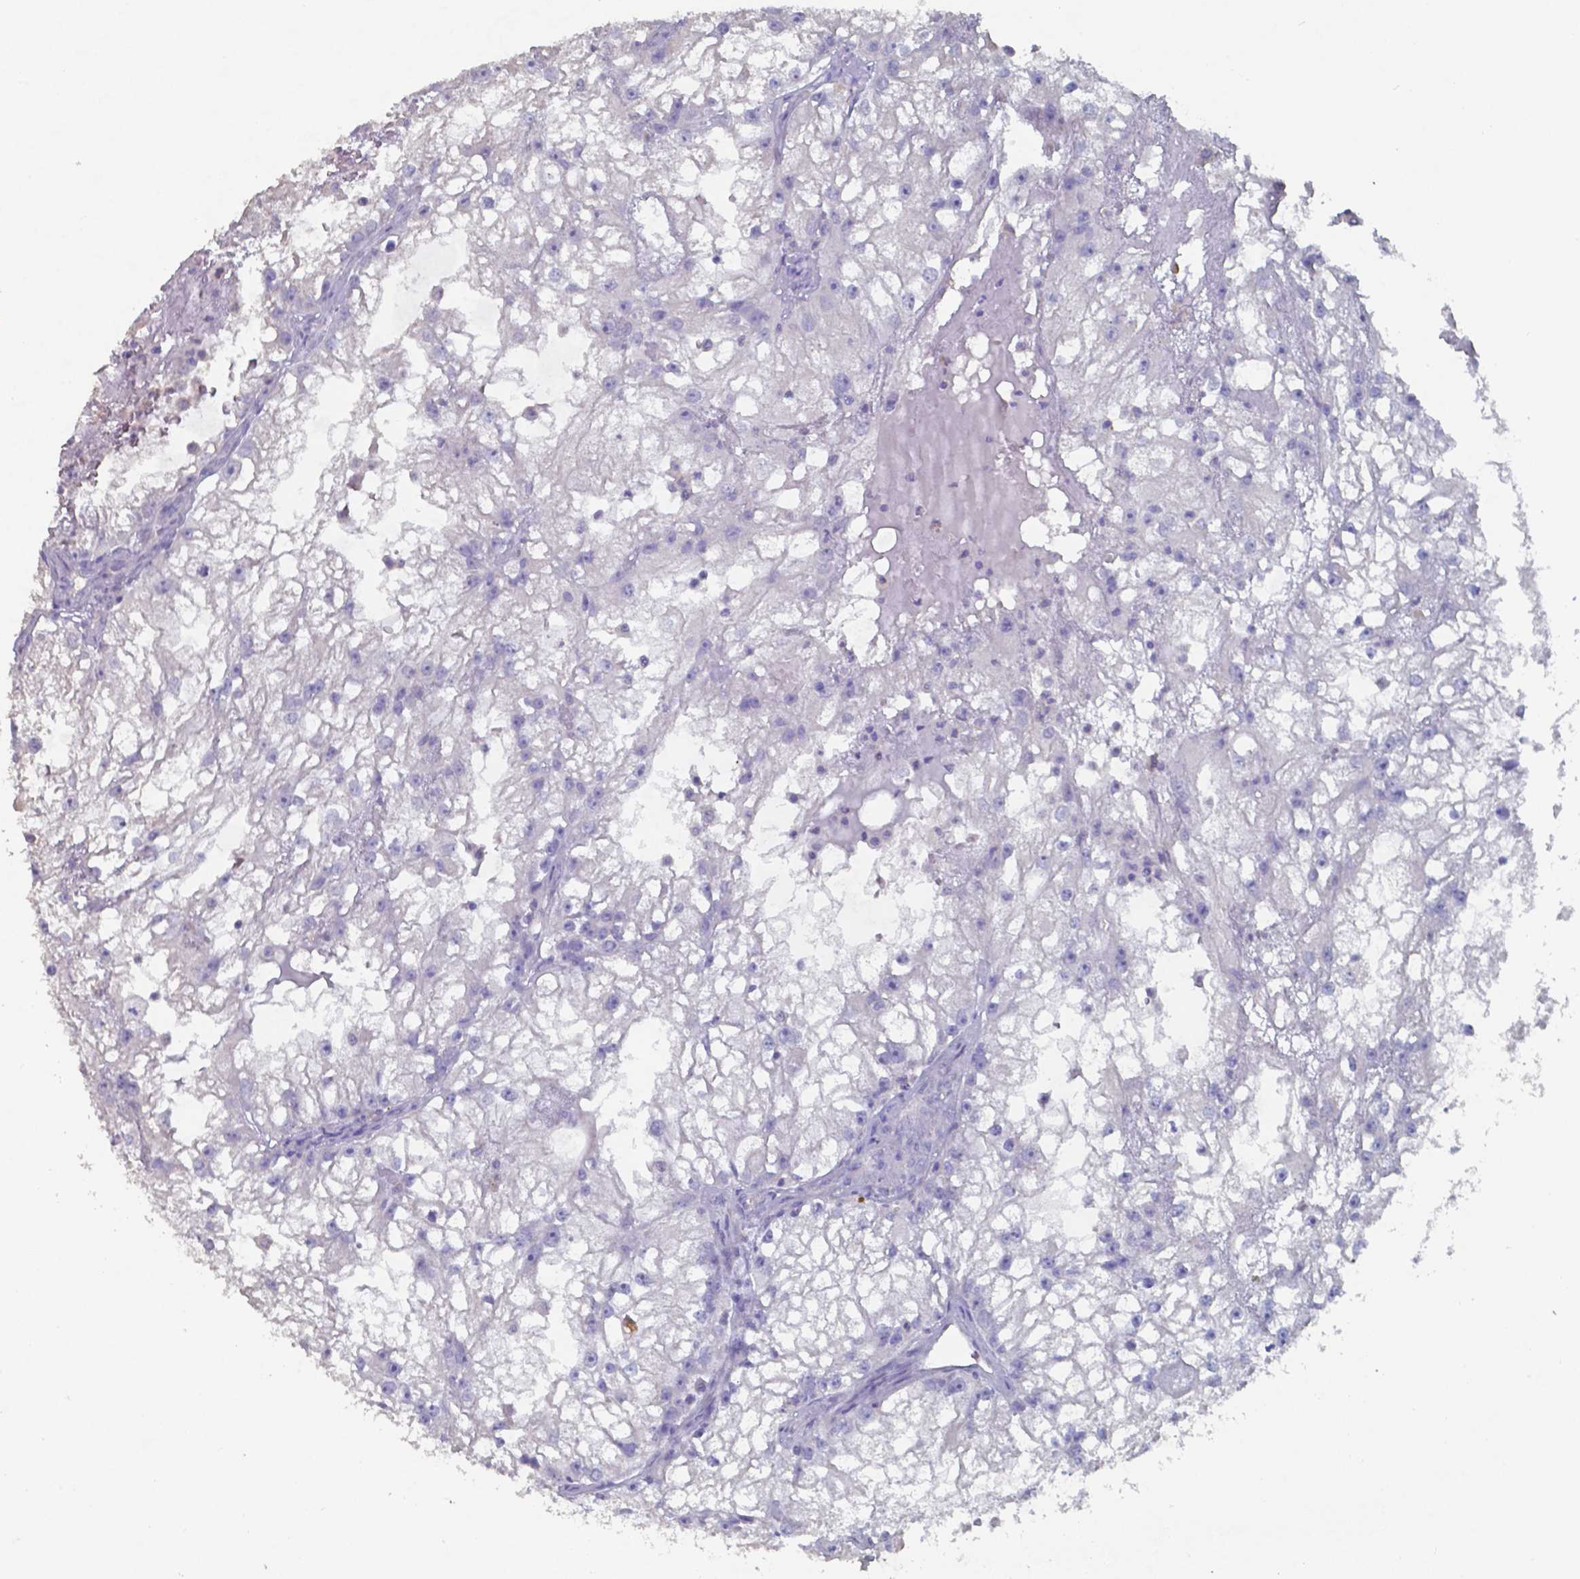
{"staining": {"intensity": "negative", "quantity": "none", "location": "none"}, "tissue": "renal cancer", "cell_type": "Tumor cells", "image_type": "cancer", "snomed": [{"axis": "morphology", "description": "Adenocarcinoma, NOS"}, {"axis": "topography", "description": "Kidney"}], "caption": "DAB (3,3'-diaminobenzidine) immunohistochemical staining of human renal cancer exhibits no significant staining in tumor cells.", "gene": "FOXJ1", "patient": {"sex": "male", "age": 59}}